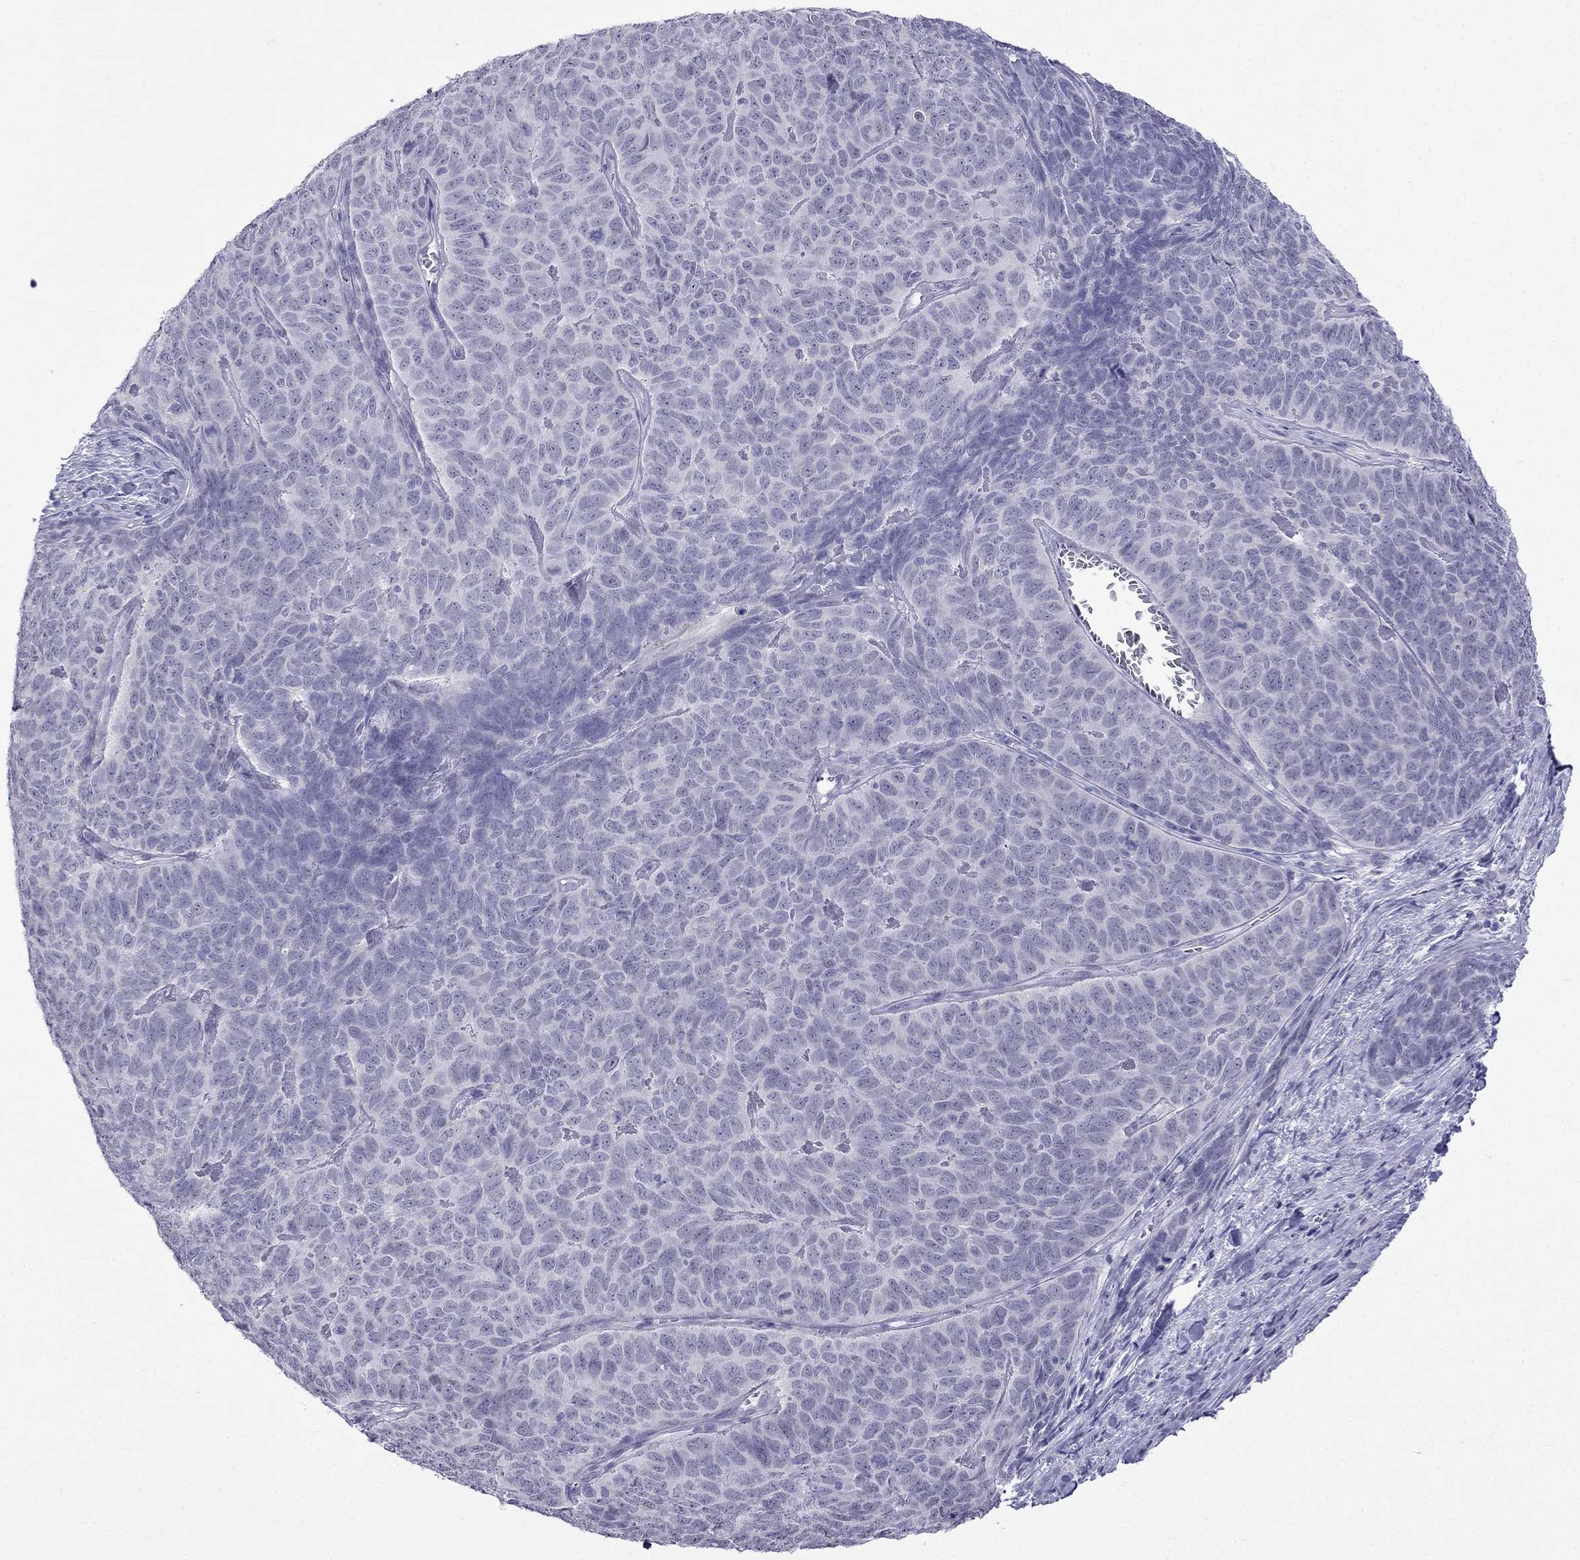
{"staining": {"intensity": "negative", "quantity": "none", "location": "none"}, "tissue": "skin cancer", "cell_type": "Tumor cells", "image_type": "cancer", "snomed": [{"axis": "morphology", "description": "Squamous cell carcinoma, NOS"}, {"axis": "topography", "description": "Skin"}, {"axis": "topography", "description": "Anal"}], "caption": "This is a image of immunohistochemistry (IHC) staining of squamous cell carcinoma (skin), which shows no staining in tumor cells. The staining was performed using DAB (3,3'-diaminobenzidine) to visualize the protein expression in brown, while the nuclei were stained in blue with hematoxylin (Magnification: 20x).", "gene": "MGP", "patient": {"sex": "female", "age": 51}}